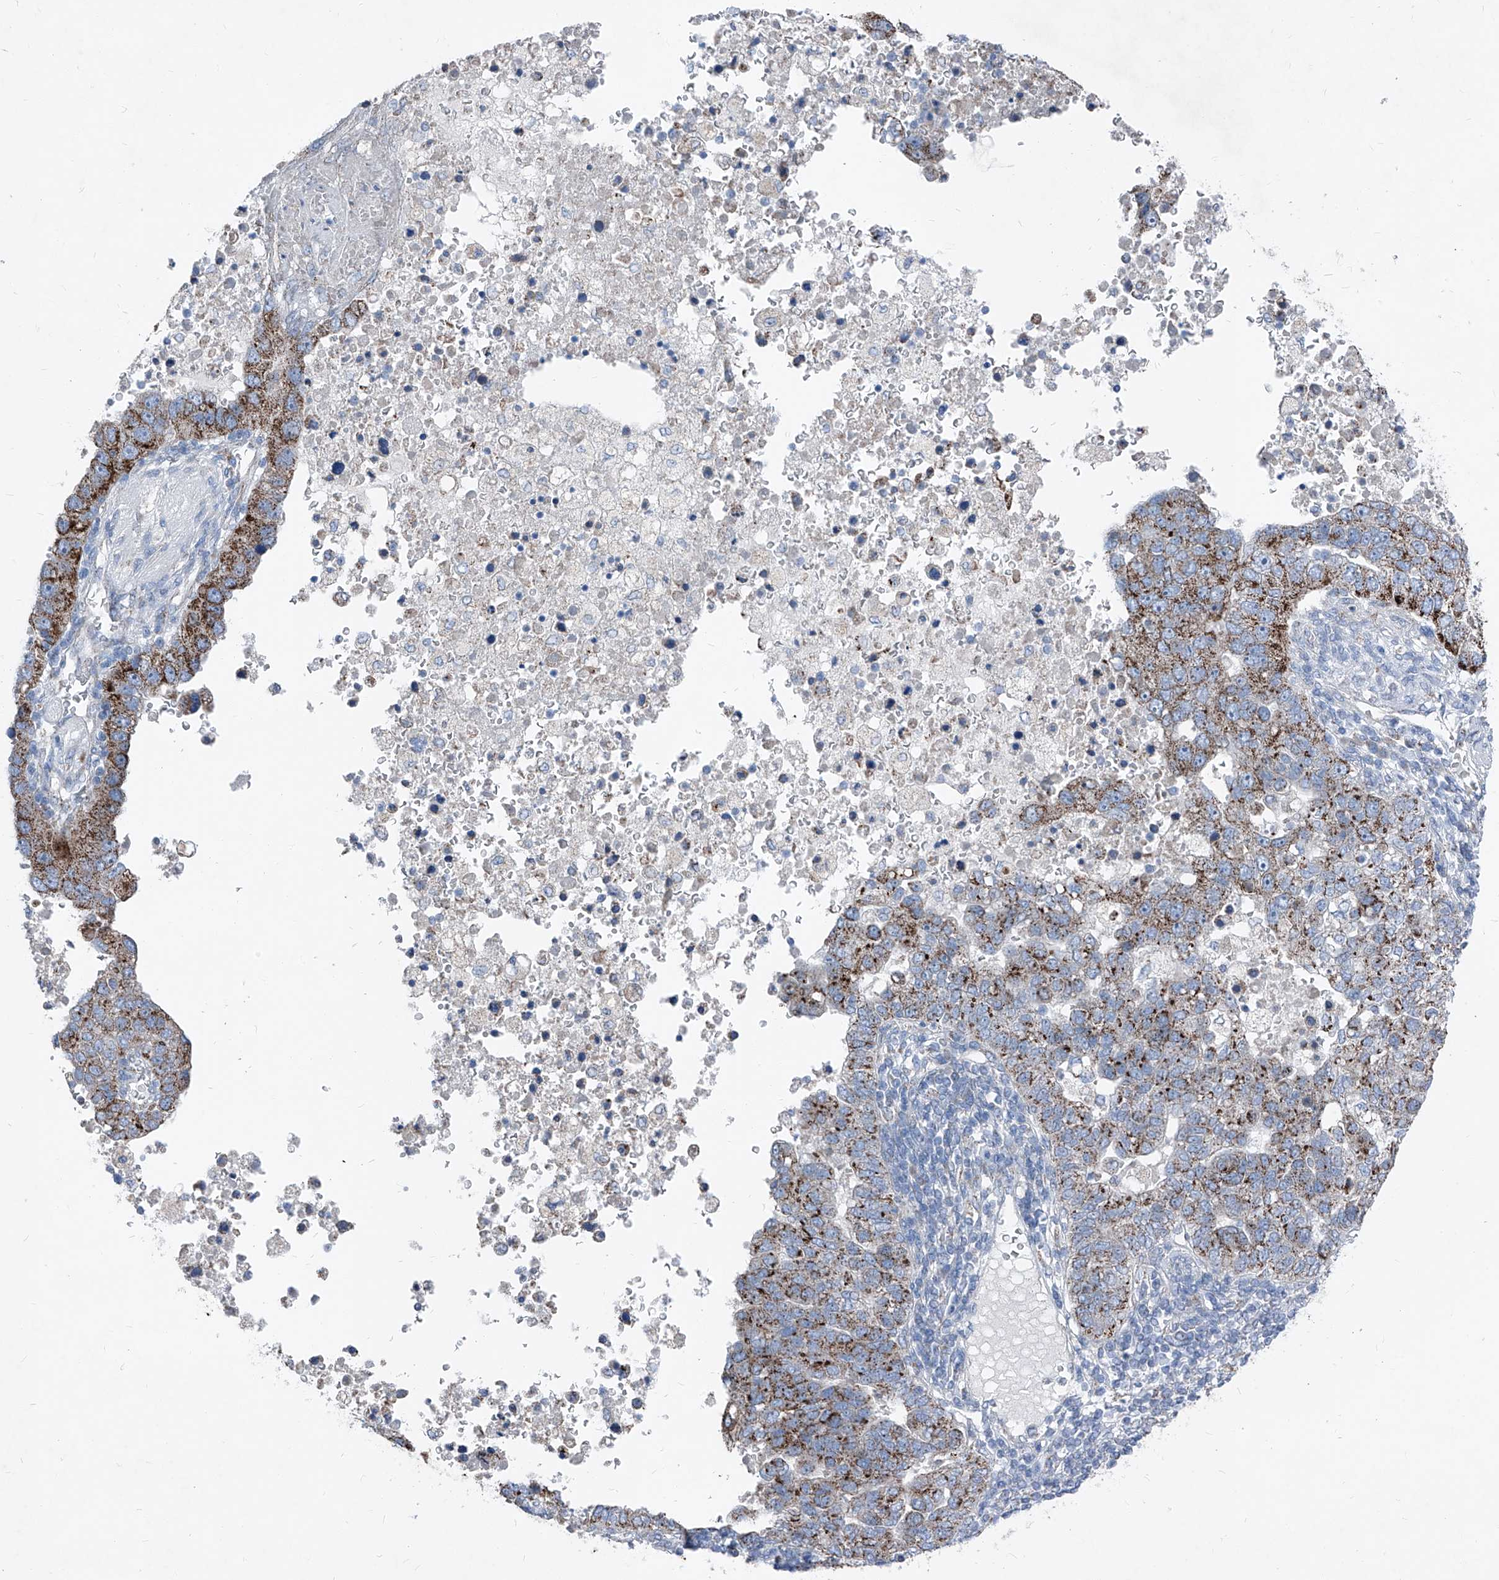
{"staining": {"intensity": "moderate", "quantity": ">75%", "location": "cytoplasmic/membranous"}, "tissue": "pancreatic cancer", "cell_type": "Tumor cells", "image_type": "cancer", "snomed": [{"axis": "morphology", "description": "Adenocarcinoma, NOS"}, {"axis": "topography", "description": "Pancreas"}], "caption": "This is an image of immunohistochemistry staining of adenocarcinoma (pancreatic), which shows moderate expression in the cytoplasmic/membranous of tumor cells.", "gene": "AGPS", "patient": {"sex": "female", "age": 61}}